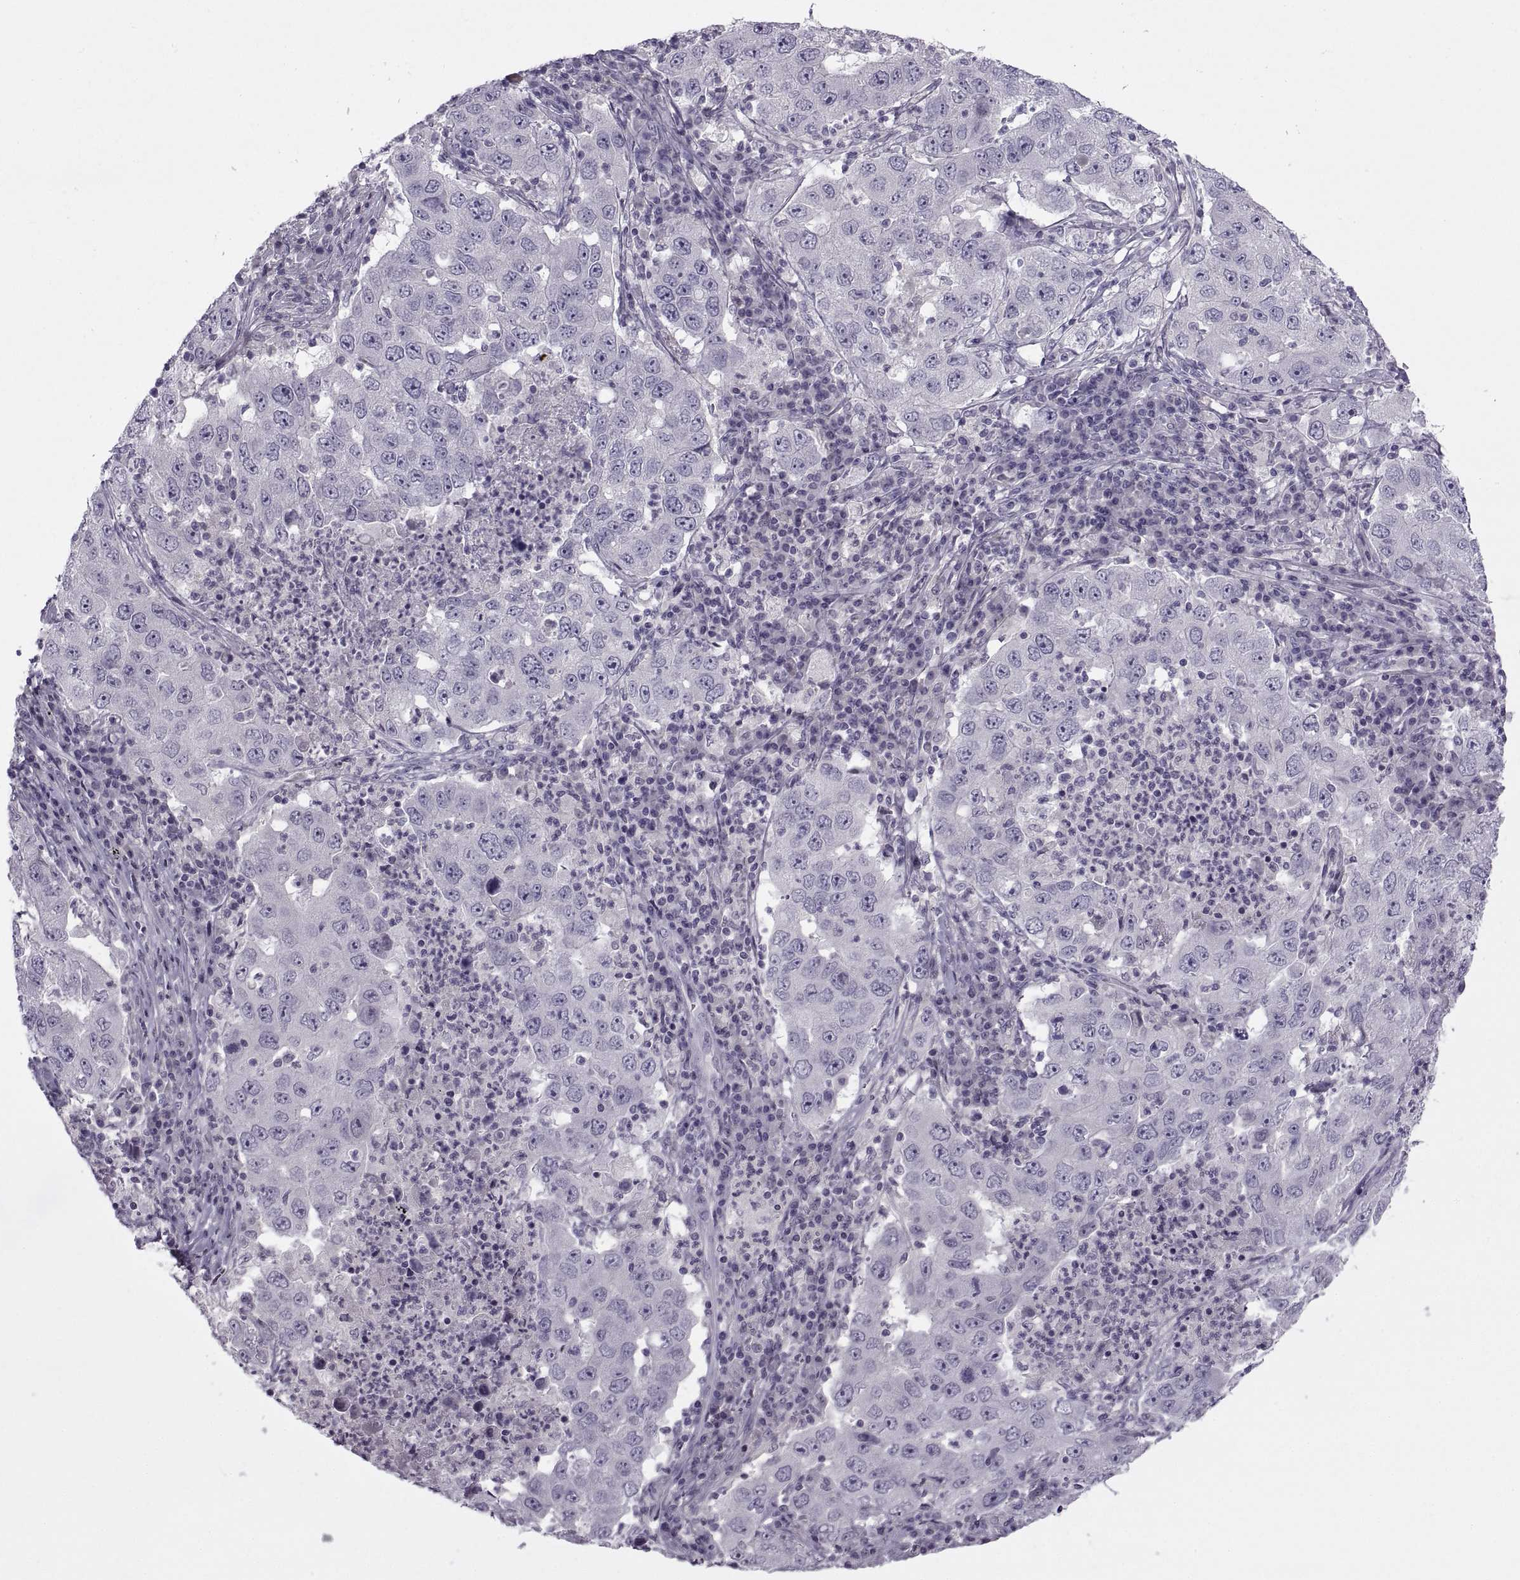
{"staining": {"intensity": "negative", "quantity": "none", "location": "none"}, "tissue": "lung cancer", "cell_type": "Tumor cells", "image_type": "cancer", "snomed": [{"axis": "morphology", "description": "Adenocarcinoma, NOS"}, {"axis": "topography", "description": "Lung"}], "caption": "The immunohistochemistry (IHC) histopathology image has no significant expression in tumor cells of lung adenocarcinoma tissue.", "gene": "BSPH1", "patient": {"sex": "male", "age": 73}}